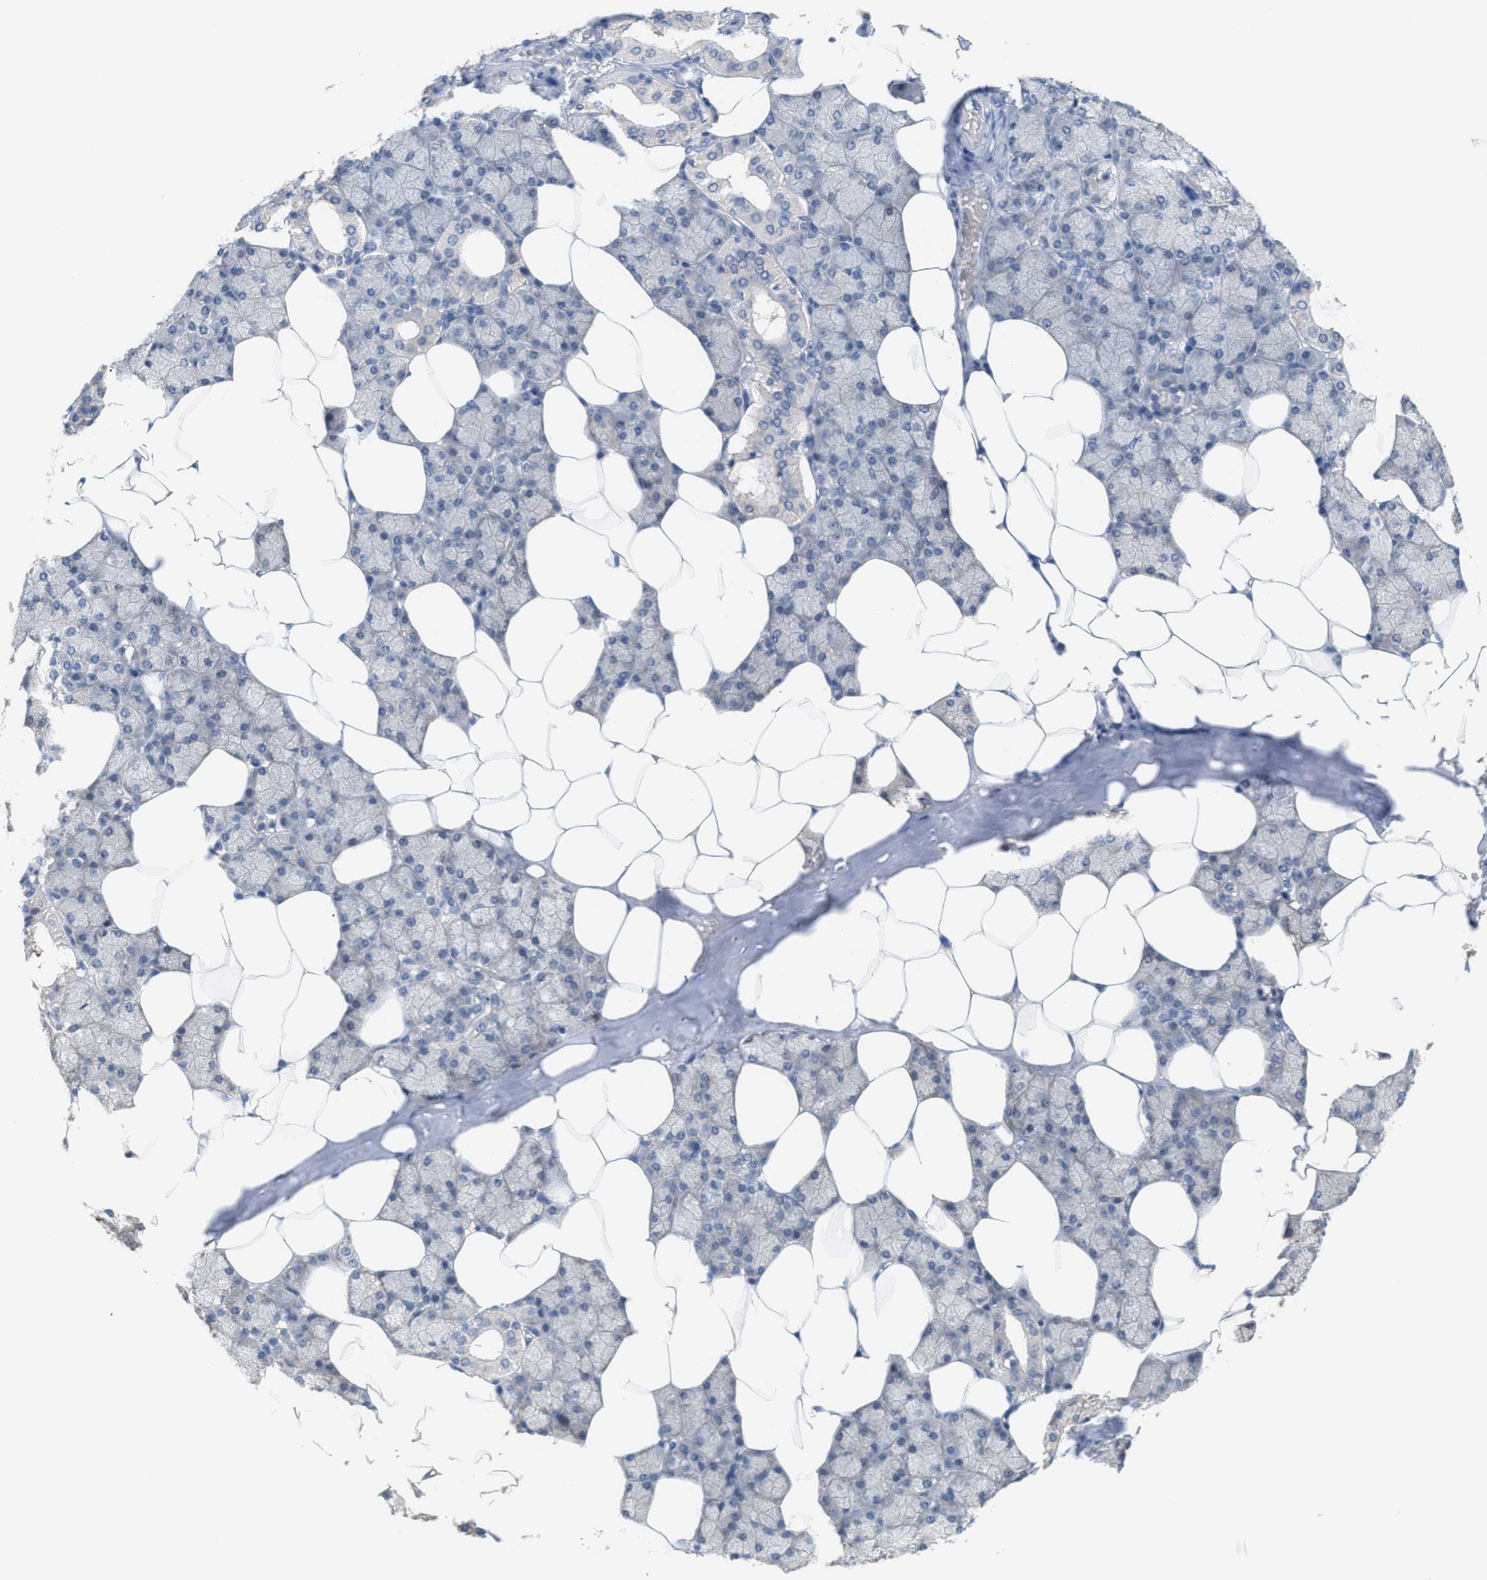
{"staining": {"intensity": "weak", "quantity": "<25%", "location": "cytoplasmic/membranous"}, "tissue": "salivary gland", "cell_type": "Glandular cells", "image_type": "normal", "snomed": [{"axis": "morphology", "description": "Normal tissue, NOS"}, {"axis": "topography", "description": "Salivary gland"}], "caption": "Human salivary gland stained for a protein using immunohistochemistry (IHC) exhibits no expression in glandular cells.", "gene": "UBAP2", "patient": {"sex": "male", "age": 62}}